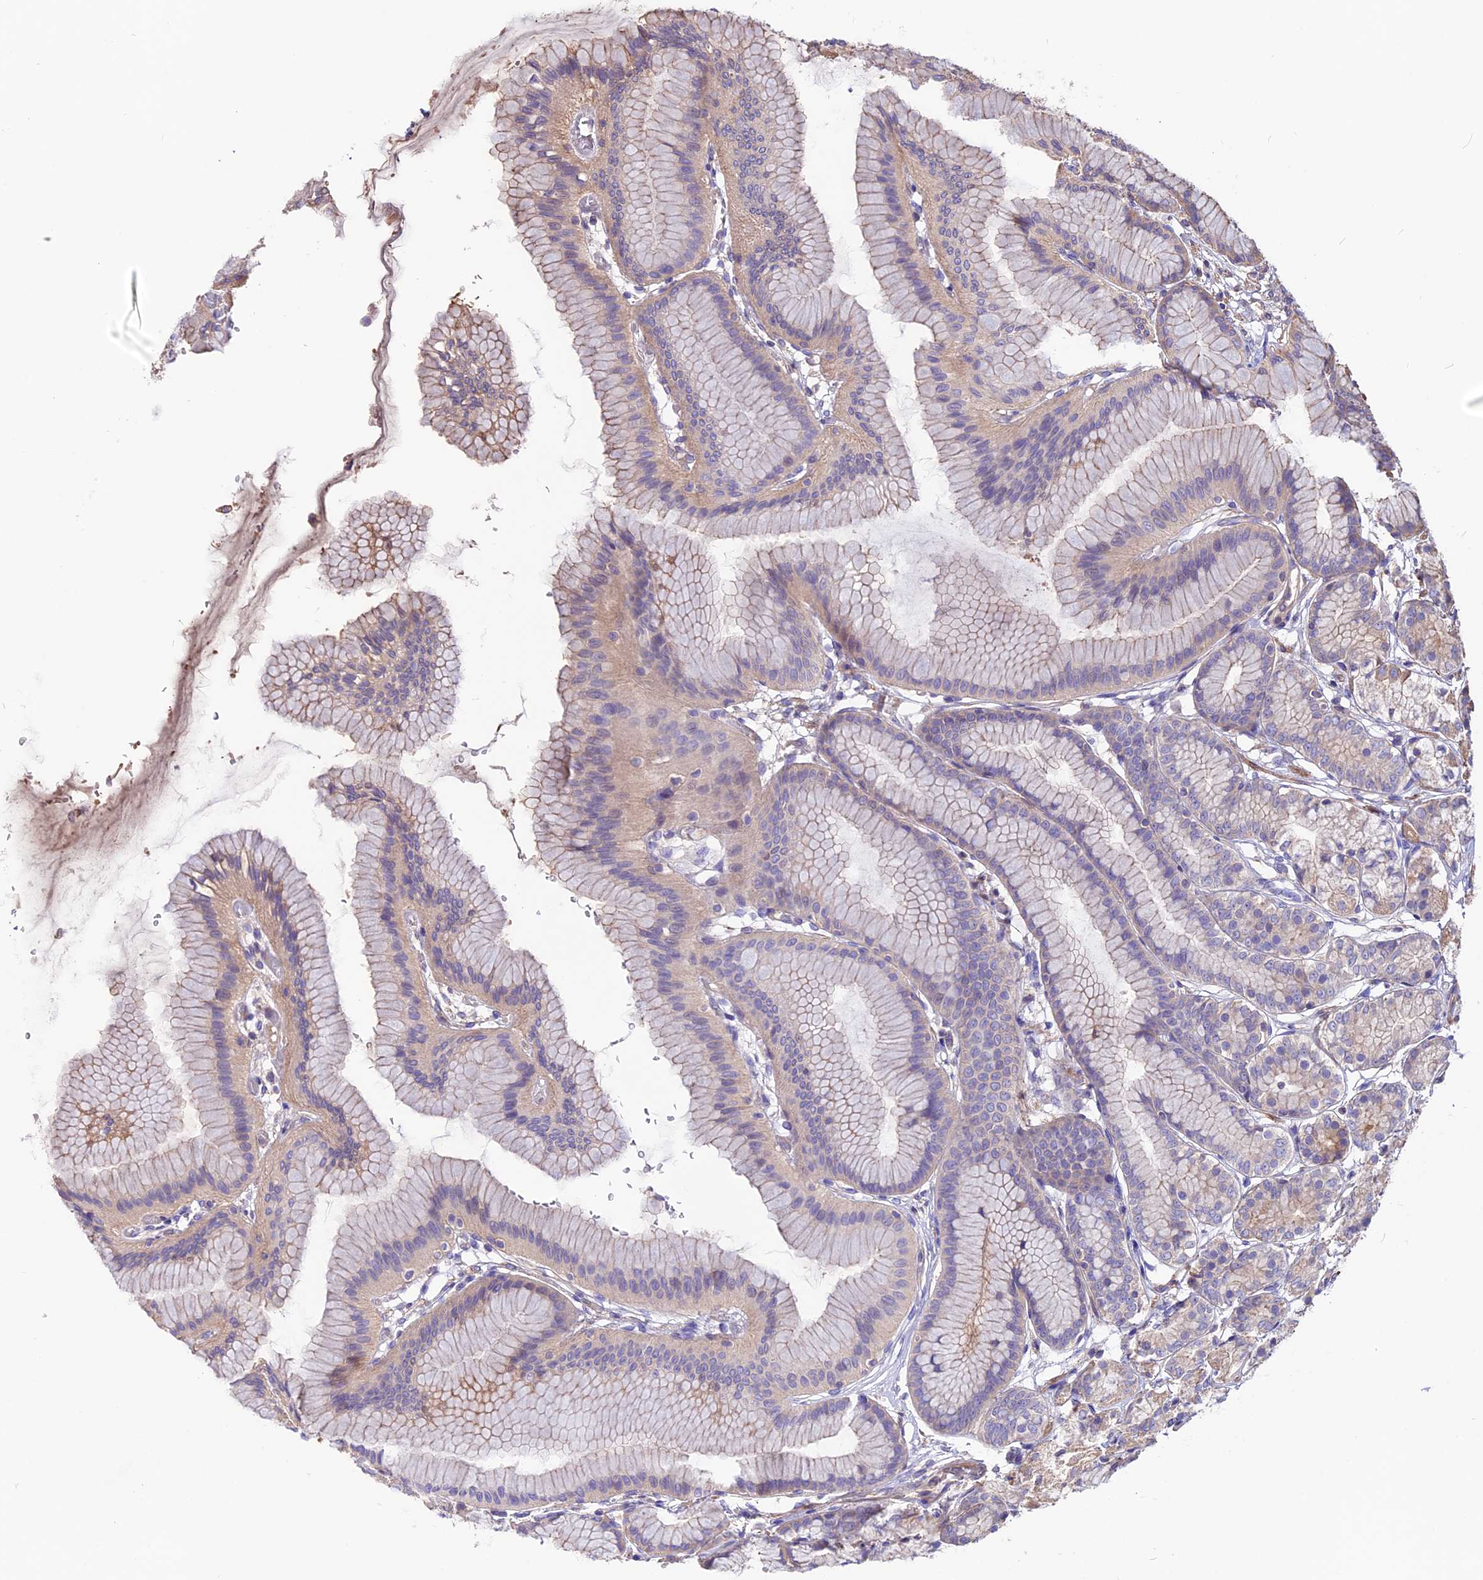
{"staining": {"intensity": "moderate", "quantity": ">75%", "location": "cytoplasmic/membranous"}, "tissue": "stomach", "cell_type": "Glandular cells", "image_type": "normal", "snomed": [{"axis": "morphology", "description": "Normal tissue, NOS"}, {"axis": "morphology", "description": "Adenocarcinoma, NOS"}, {"axis": "morphology", "description": "Adenocarcinoma, High grade"}, {"axis": "topography", "description": "Stomach, upper"}, {"axis": "topography", "description": "Stomach"}], "caption": "About >75% of glandular cells in unremarkable stomach demonstrate moderate cytoplasmic/membranous protein positivity as visualized by brown immunohistochemical staining.", "gene": "ANO3", "patient": {"sex": "female", "age": 65}}